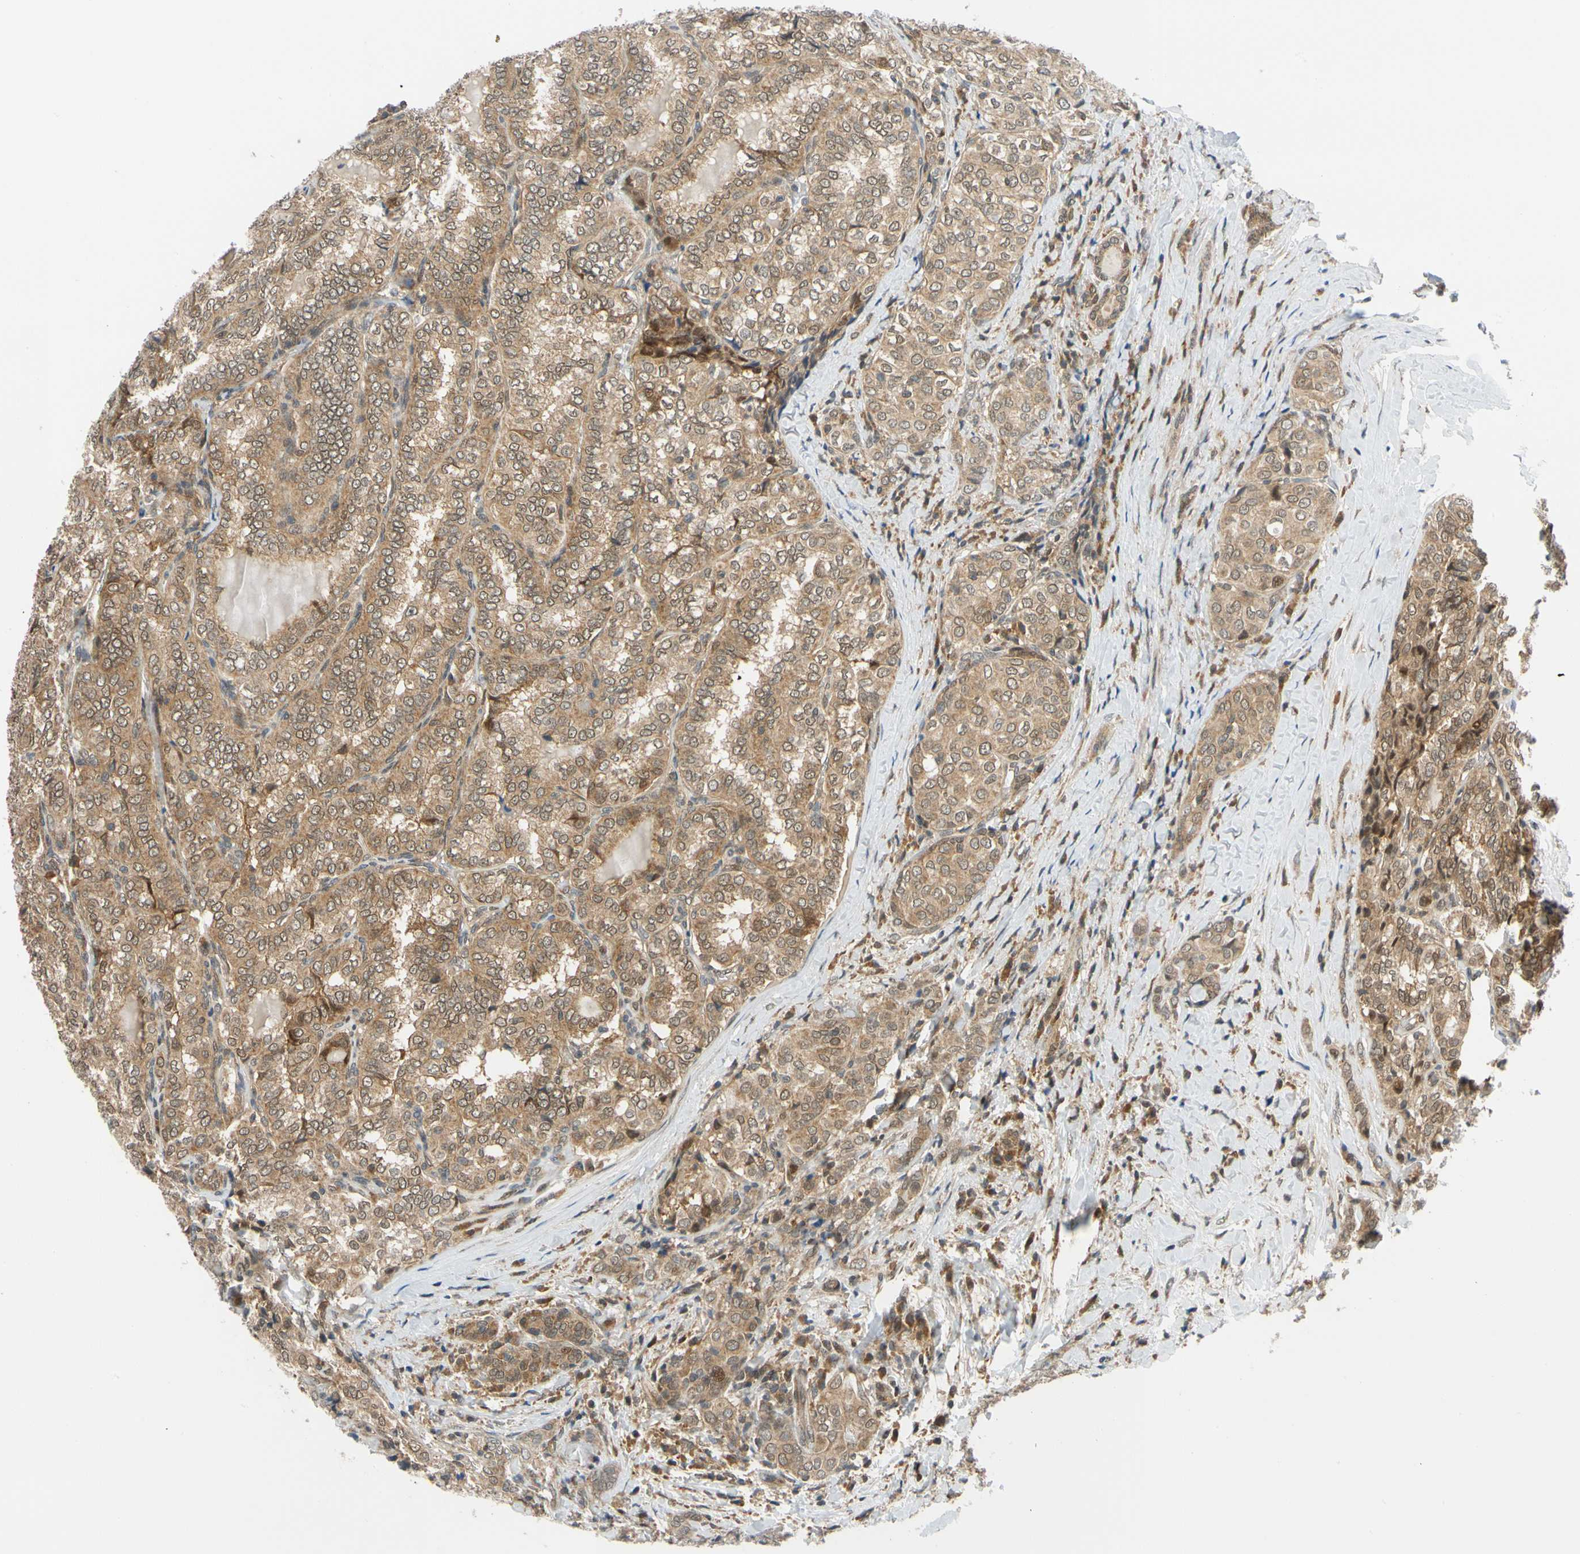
{"staining": {"intensity": "moderate", "quantity": ">75%", "location": "cytoplasmic/membranous"}, "tissue": "thyroid cancer", "cell_type": "Tumor cells", "image_type": "cancer", "snomed": [{"axis": "morphology", "description": "Normal tissue, NOS"}, {"axis": "morphology", "description": "Papillary adenocarcinoma, NOS"}, {"axis": "topography", "description": "Thyroid gland"}], "caption": "Immunohistochemistry histopathology image of neoplastic tissue: human thyroid cancer stained using IHC reveals medium levels of moderate protein expression localized specifically in the cytoplasmic/membranous of tumor cells, appearing as a cytoplasmic/membranous brown color.", "gene": "MAPK9", "patient": {"sex": "female", "age": 30}}